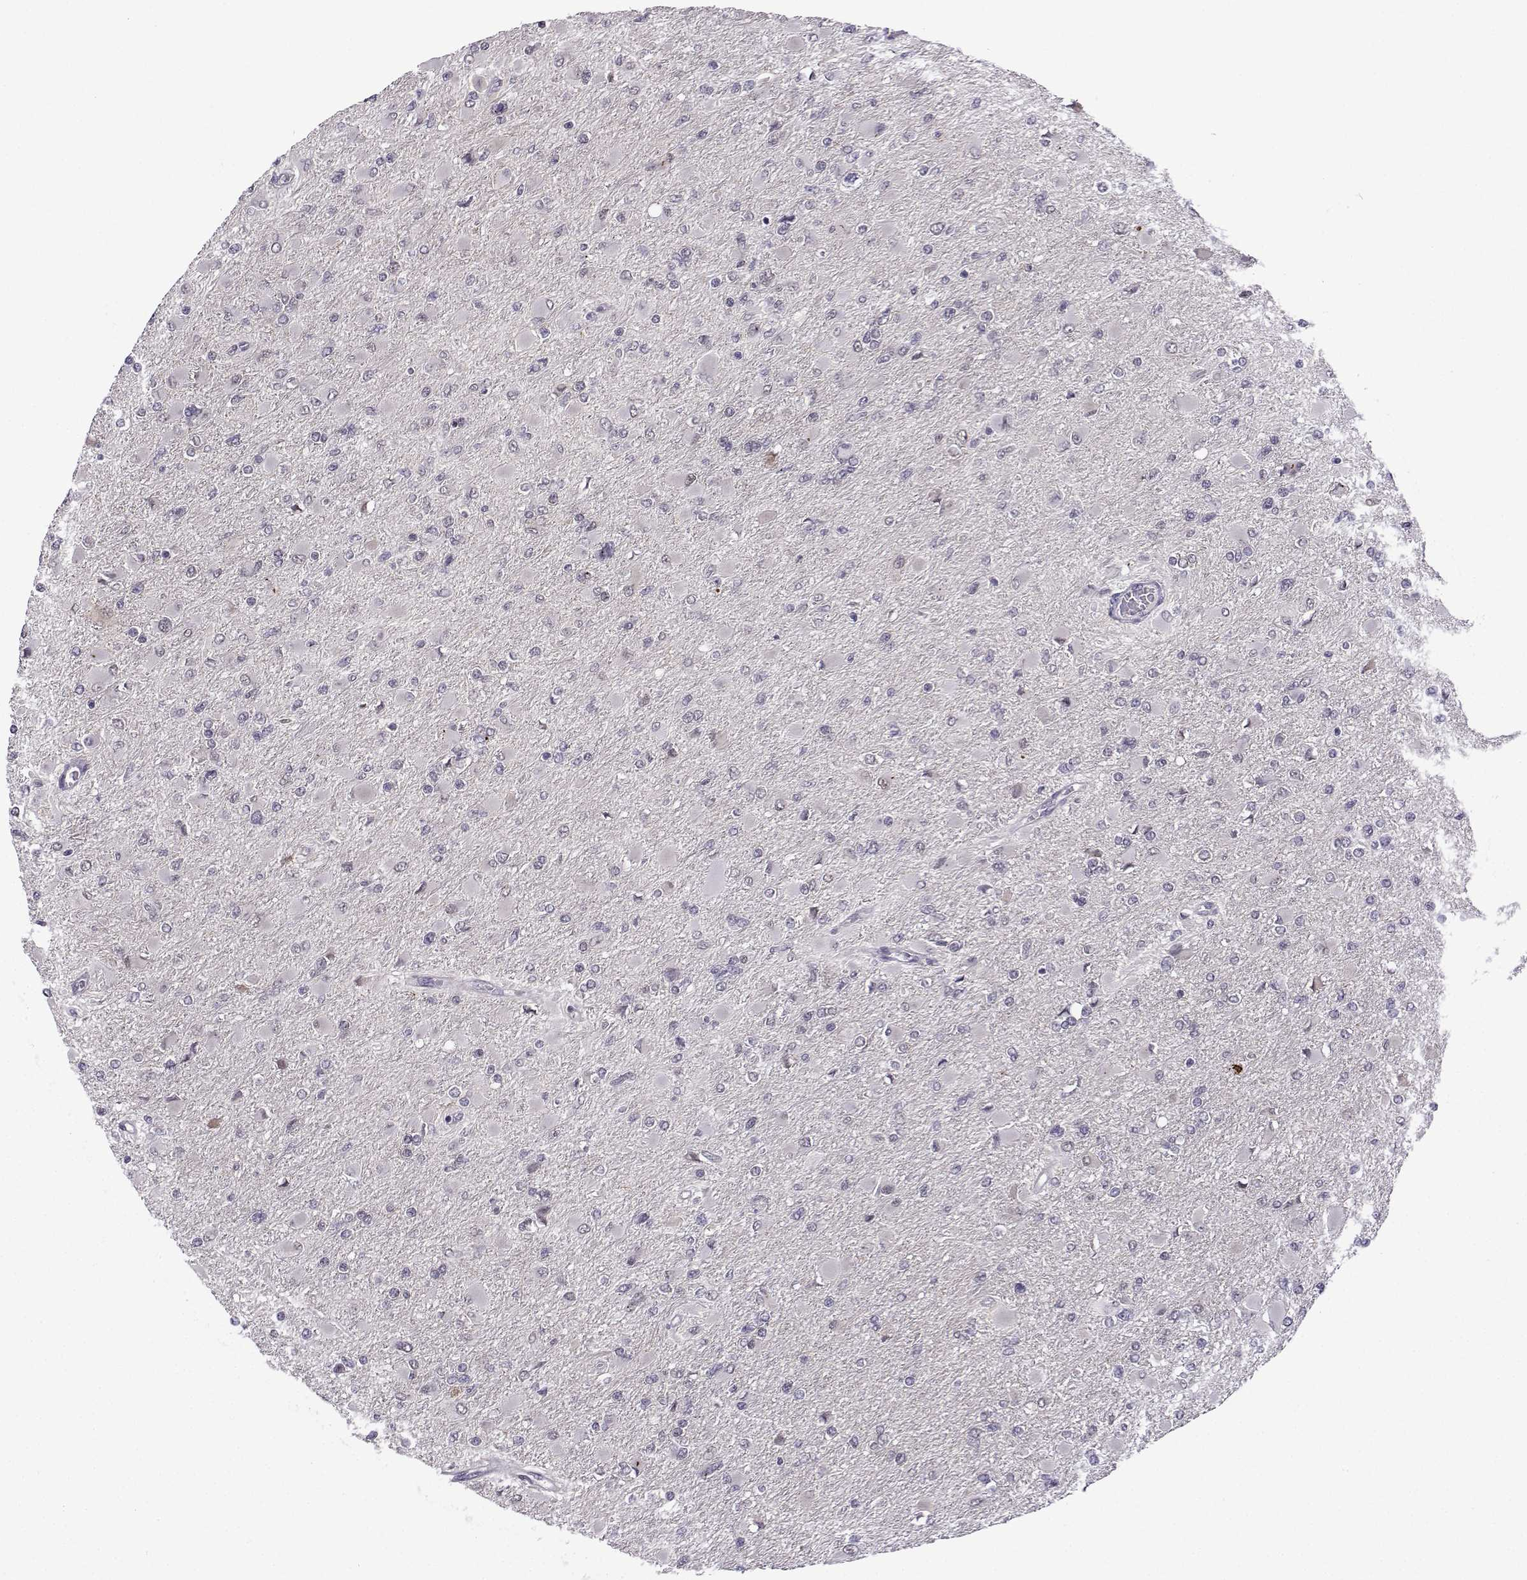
{"staining": {"intensity": "negative", "quantity": "none", "location": "none"}, "tissue": "glioma", "cell_type": "Tumor cells", "image_type": "cancer", "snomed": [{"axis": "morphology", "description": "Glioma, malignant, High grade"}, {"axis": "topography", "description": "Cerebral cortex"}], "caption": "Immunohistochemistry image of human high-grade glioma (malignant) stained for a protein (brown), which displays no expression in tumor cells. (Stains: DAB (3,3'-diaminobenzidine) immunohistochemistry with hematoxylin counter stain, Microscopy: brightfield microscopy at high magnification).", "gene": "FGF3", "patient": {"sex": "female", "age": 36}}